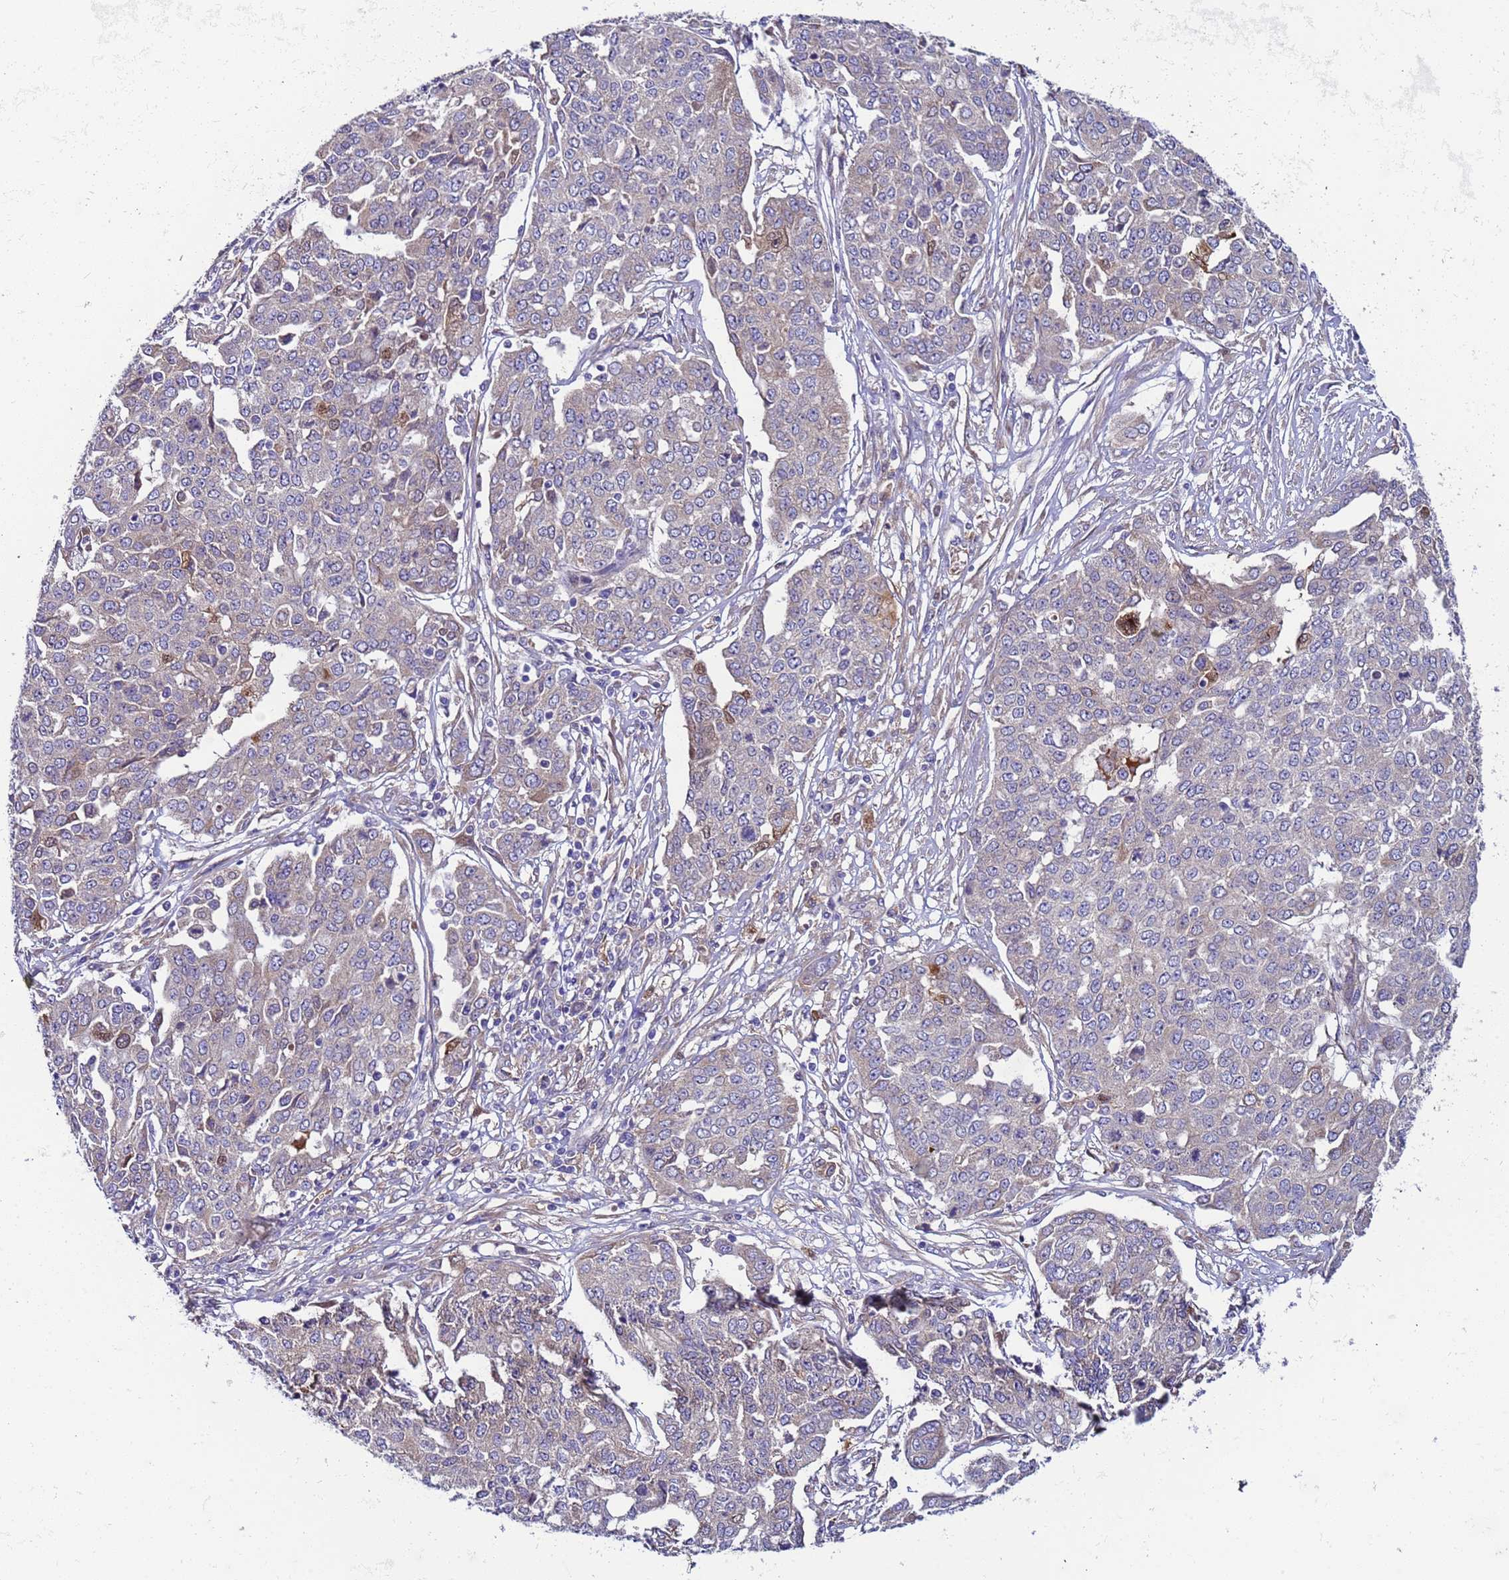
{"staining": {"intensity": "negative", "quantity": "none", "location": "none"}, "tissue": "ovarian cancer", "cell_type": "Tumor cells", "image_type": "cancer", "snomed": [{"axis": "morphology", "description": "Cystadenocarcinoma, serous, NOS"}, {"axis": "topography", "description": "Soft tissue"}, {"axis": "topography", "description": "Ovary"}], "caption": "Micrograph shows no significant protein staining in tumor cells of serous cystadenocarcinoma (ovarian). The staining is performed using DAB (3,3'-diaminobenzidine) brown chromogen with nuclei counter-stained in using hematoxylin.", "gene": "PAQR7", "patient": {"sex": "female", "age": 57}}